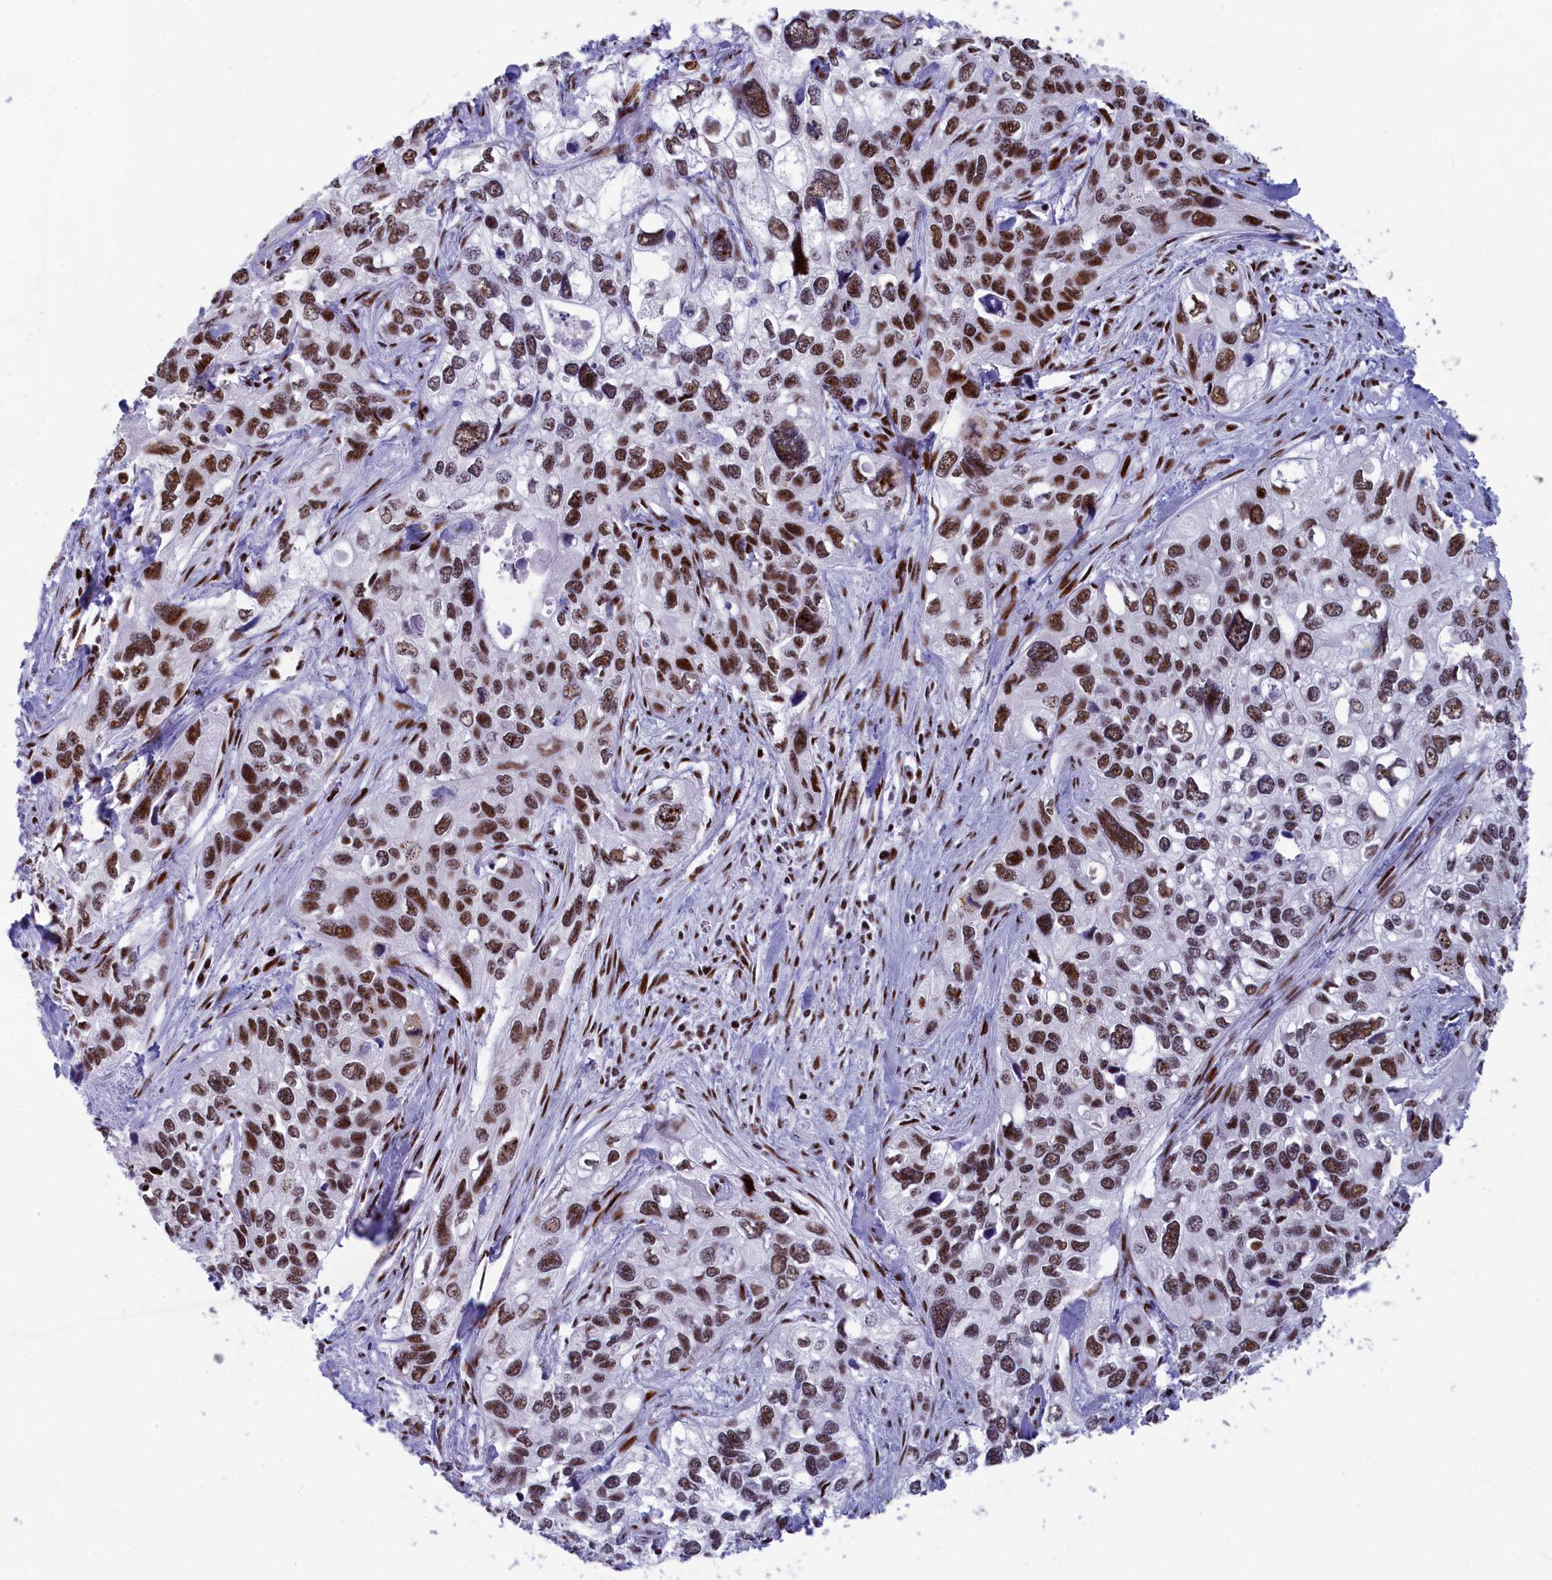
{"staining": {"intensity": "moderate", "quantity": ">75%", "location": "nuclear"}, "tissue": "cervical cancer", "cell_type": "Tumor cells", "image_type": "cancer", "snomed": [{"axis": "morphology", "description": "Squamous cell carcinoma, NOS"}, {"axis": "topography", "description": "Cervix"}], "caption": "Tumor cells exhibit moderate nuclear staining in about >75% of cells in cervical cancer (squamous cell carcinoma).", "gene": "NSA2", "patient": {"sex": "female", "age": 55}}